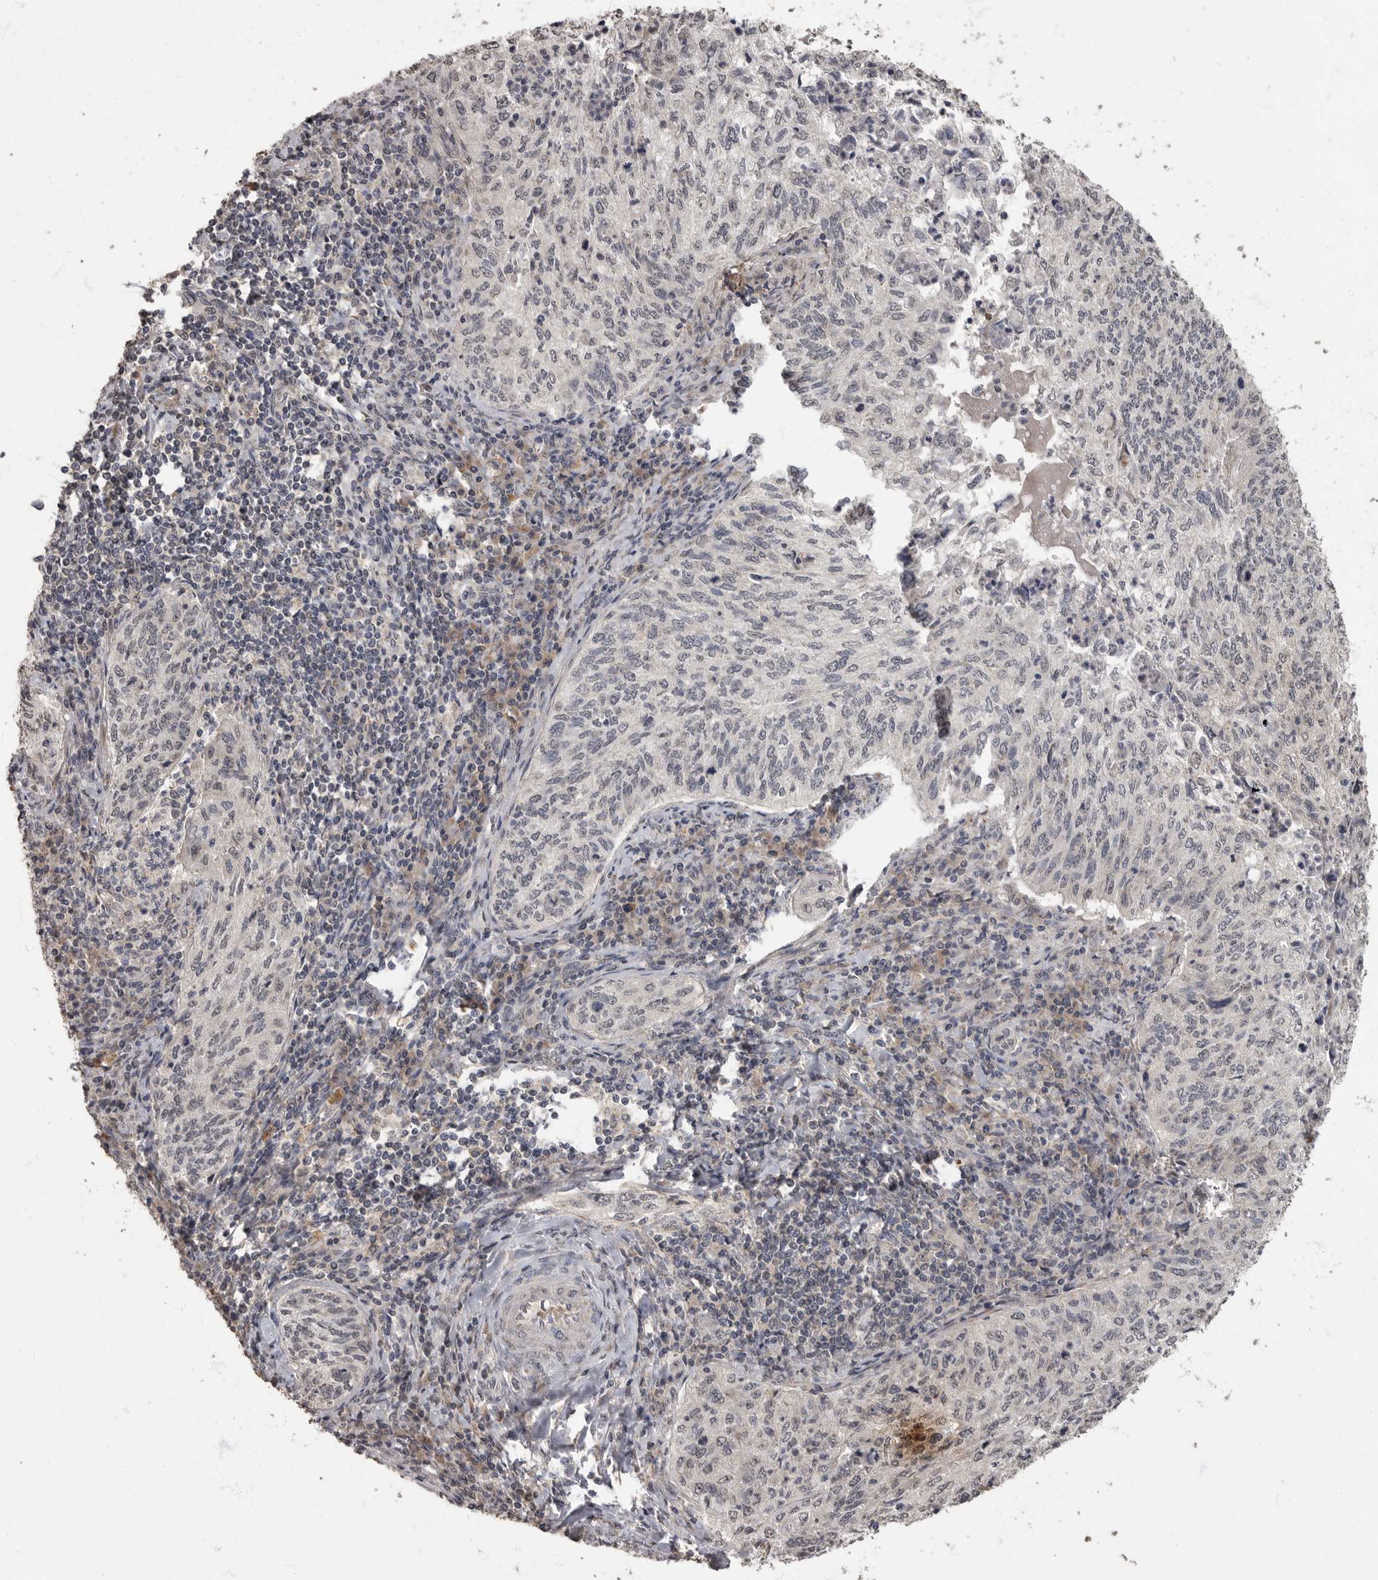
{"staining": {"intensity": "negative", "quantity": "none", "location": "none"}, "tissue": "cervical cancer", "cell_type": "Tumor cells", "image_type": "cancer", "snomed": [{"axis": "morphology", "description": "Squamous cell carcinoma, NOS"}, {"axis": "topography", "description": "Cervix"}], "caption": "An IHC micrograph of cervical cancer (squamous cell carcinoma) is shown. There is no staining in tumor cells of cervical cancer (squamous cell carcinoma).", "gene": "MAFG", "patient": {"sex": "female", "age": 30}}